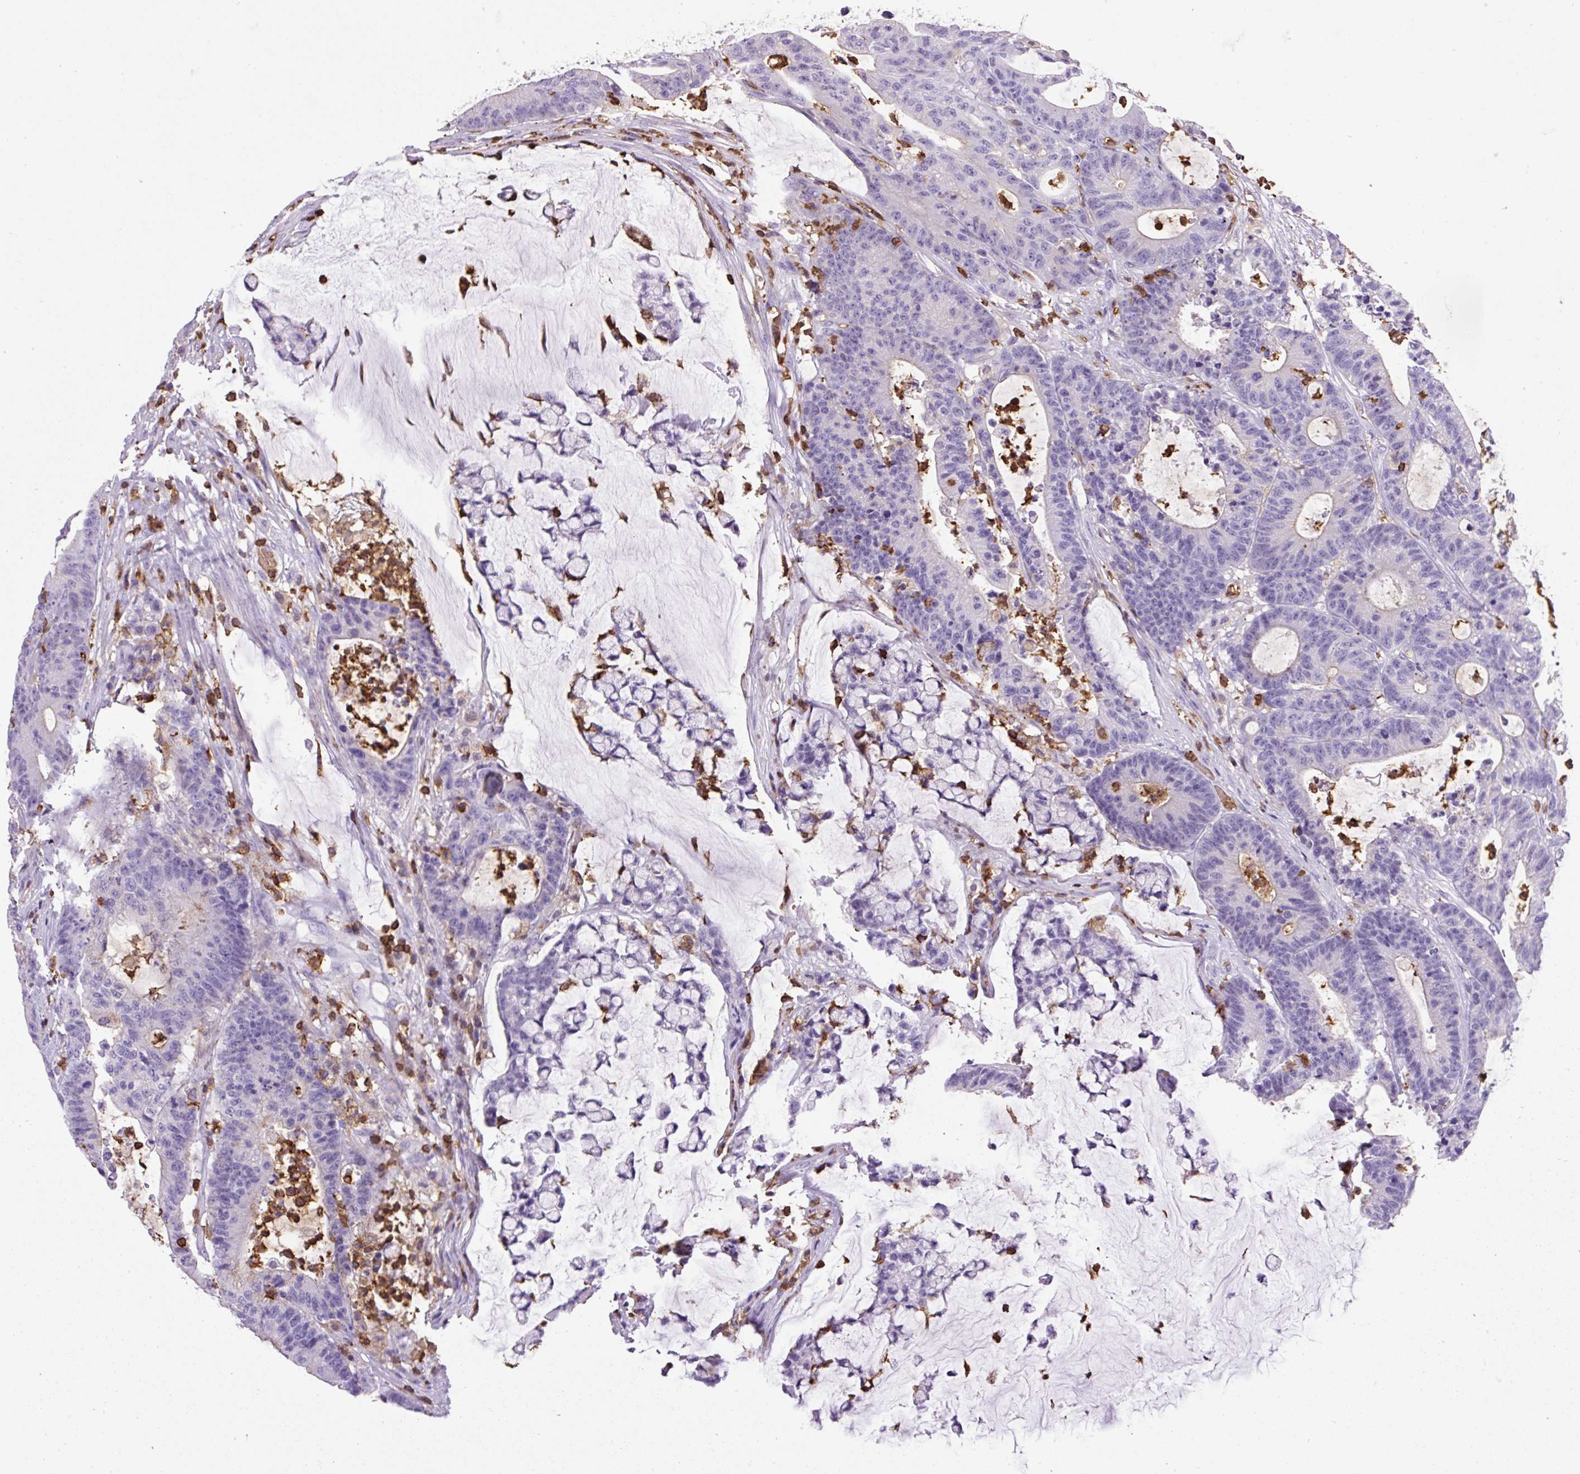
{"staining": {"intensity": "negative", "quantity": "none", "location": "none"}, "tissue": "colorectal cancer", "cell_type": "Tumor cells", "image_type": "cancer", "snomed": [{"axis": "morphology", "description": "Adenocarcinoma, NOS"}, {"axis": "topography", "description": "Colon"}], "caption": "Photomicrograph shows no protein staining in tumor cells of colorectal cancer tissue. The staining was performed using DAB (3,3'-diaminobenzidine) to visualize the protein expression in brown, while the nuclei were stained in blue with hematoxylin (Magnification: 20x).", "gene": "FAM228B", "patient": {"sex": "female", "age": 84}}